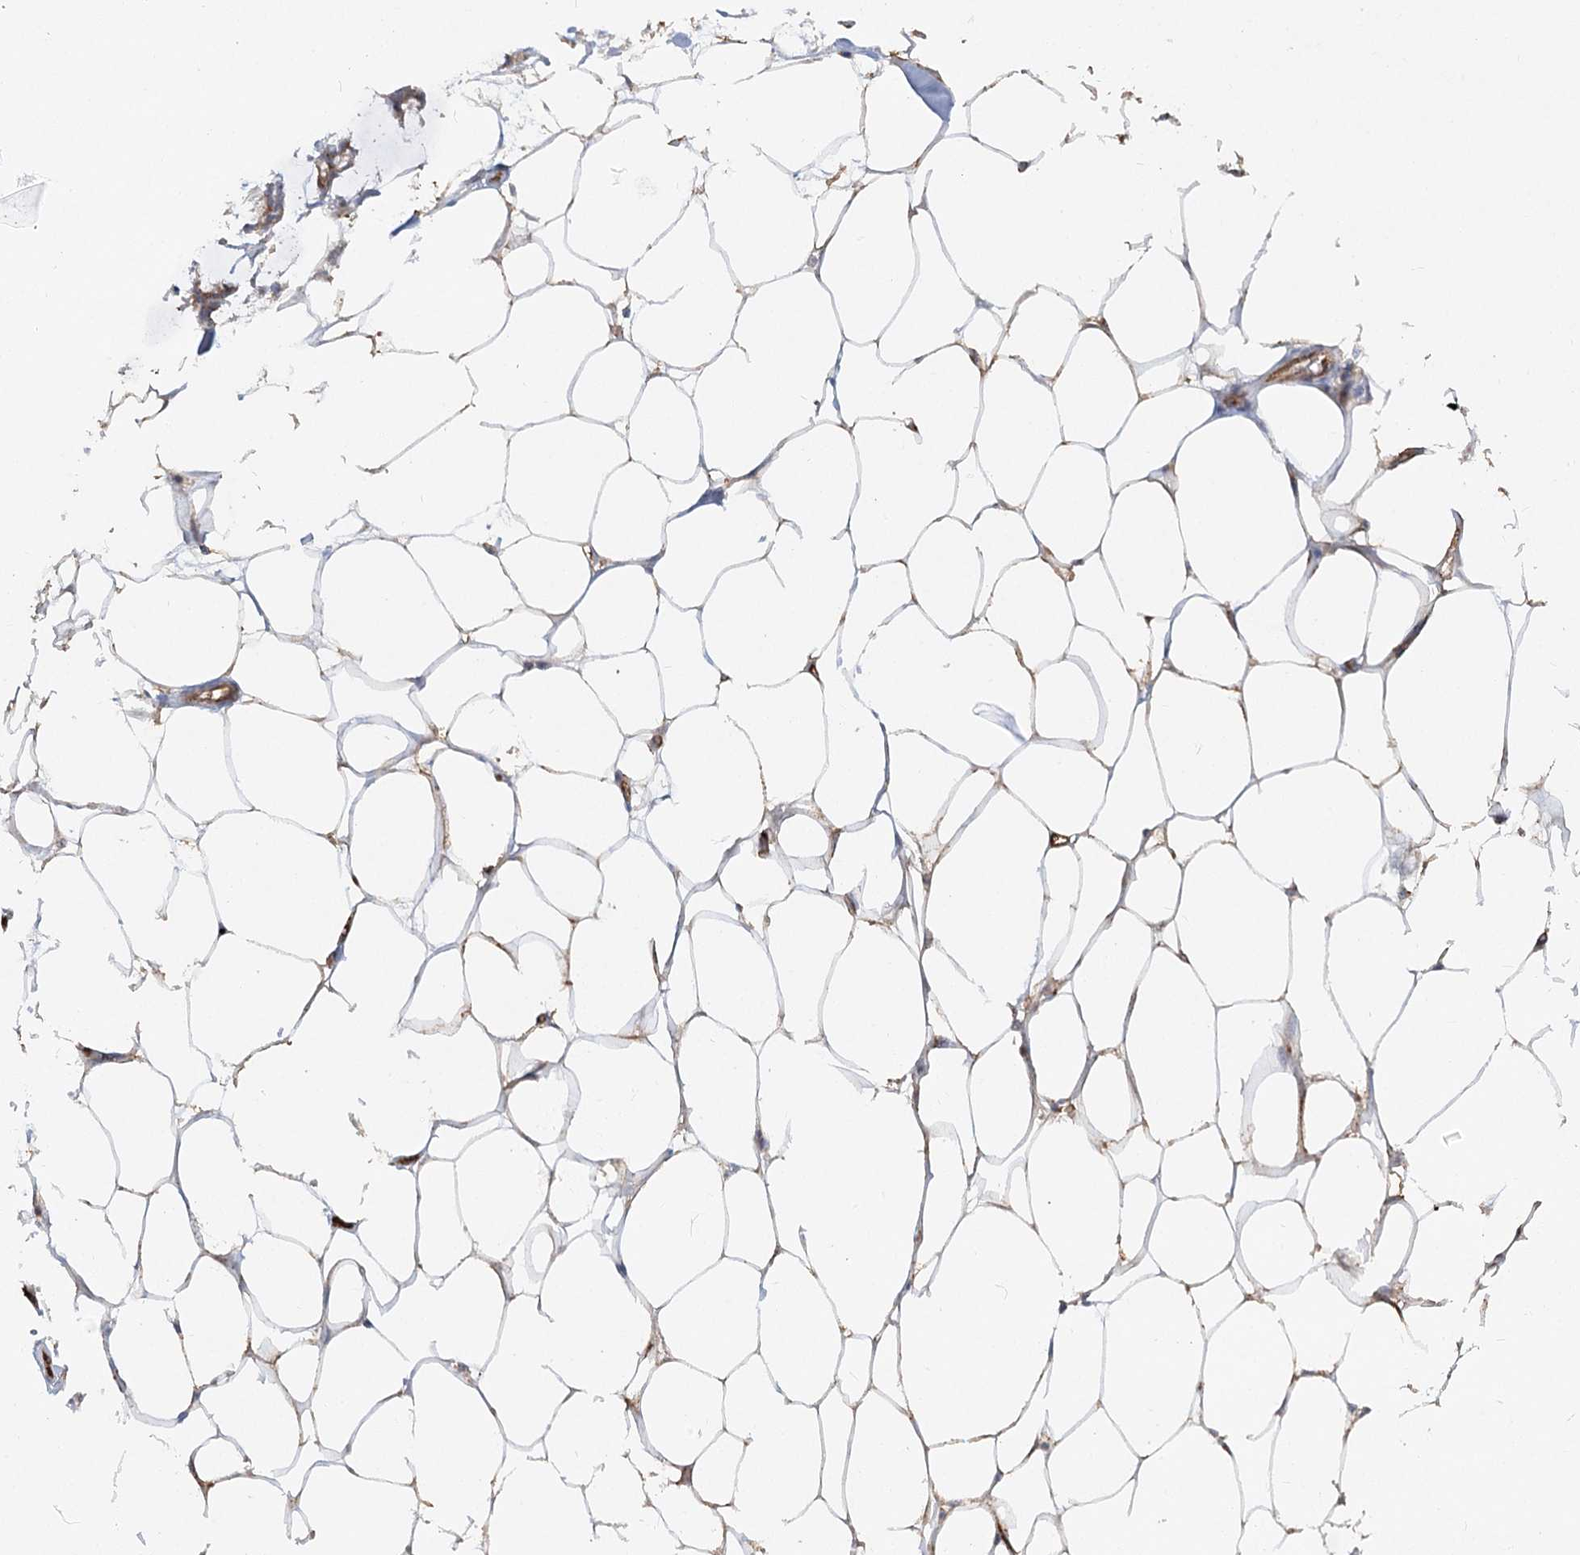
{"staining": {"intensity": "moderate", "quantity": "<25%", "location": "cytoplasmic/membranous"}, "tissue": "adipose tissue", "cell_type": "Adipocytes", "image_type": "normal", "snomed": [{"axis": "morphology", "description": "Normal tissue, NOS"}, {"axis": "morphology", "description": "Adenocarcinoma, NOS"}, {"axis": "topography", "description": "Colon"}, {"axis": "topography", "description": "Peripheral nerve tissue"}], "caption": "A low amount of moderate cytoplasmic/membranous staining is seen in about <25% of adipocytes in unremarkable adipose tissue. (IHC, brightfield microscopy, high magnification).", "gene": "KBTBD4", "patient": {"sex": "male", "age": 14}}